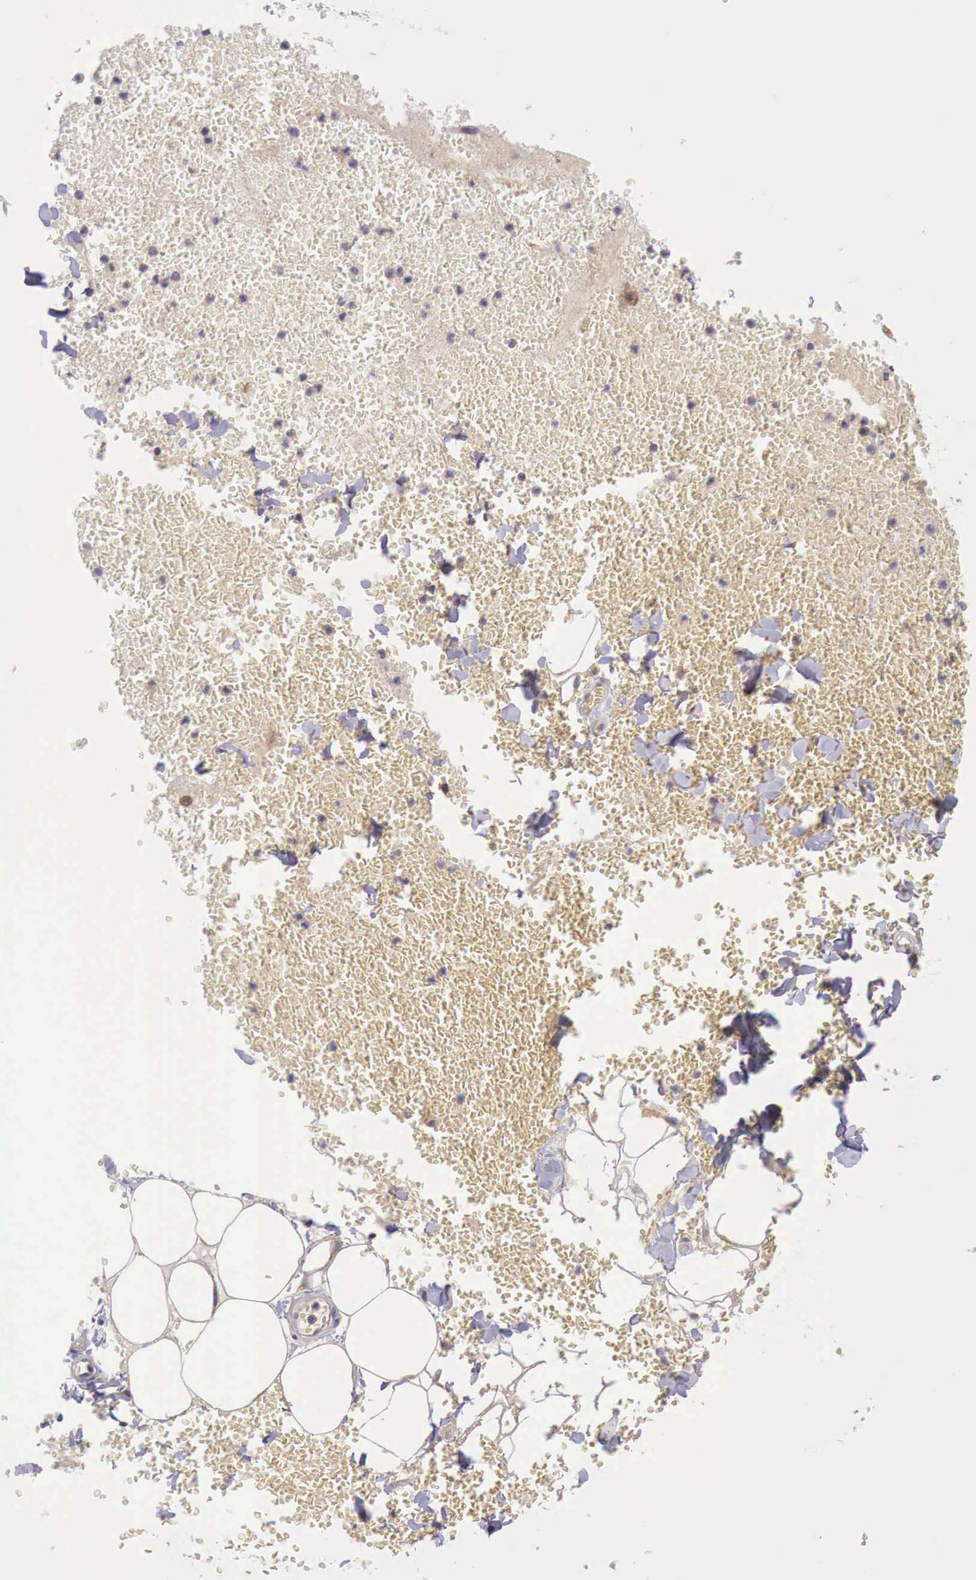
{"staining": {"intensity": "weak", "quantity": "25%-75%", "location": "nuclear"}, "tissue": "adipose tissue", "cell_type": "Adipocytes", "image_type": "normal", "snomed": [{"axis": "morphology", "description": "Normal tissue, NOS"}, {"axis": "morphology", "description": "Inflammation, NOS"}, {"axis": "topography", "description": "Lymph node"}, {"axis": "topography", "description": "Peripheral nerve tissue"}], "caption": "DAB immunohistochemical staining of unremarkable adipose tissue shows weak nuclear protein expression in about 25%-75% of adipocytes.", "gene": "CHRDL1", "patient": {"sex": "male", "age": 52}}